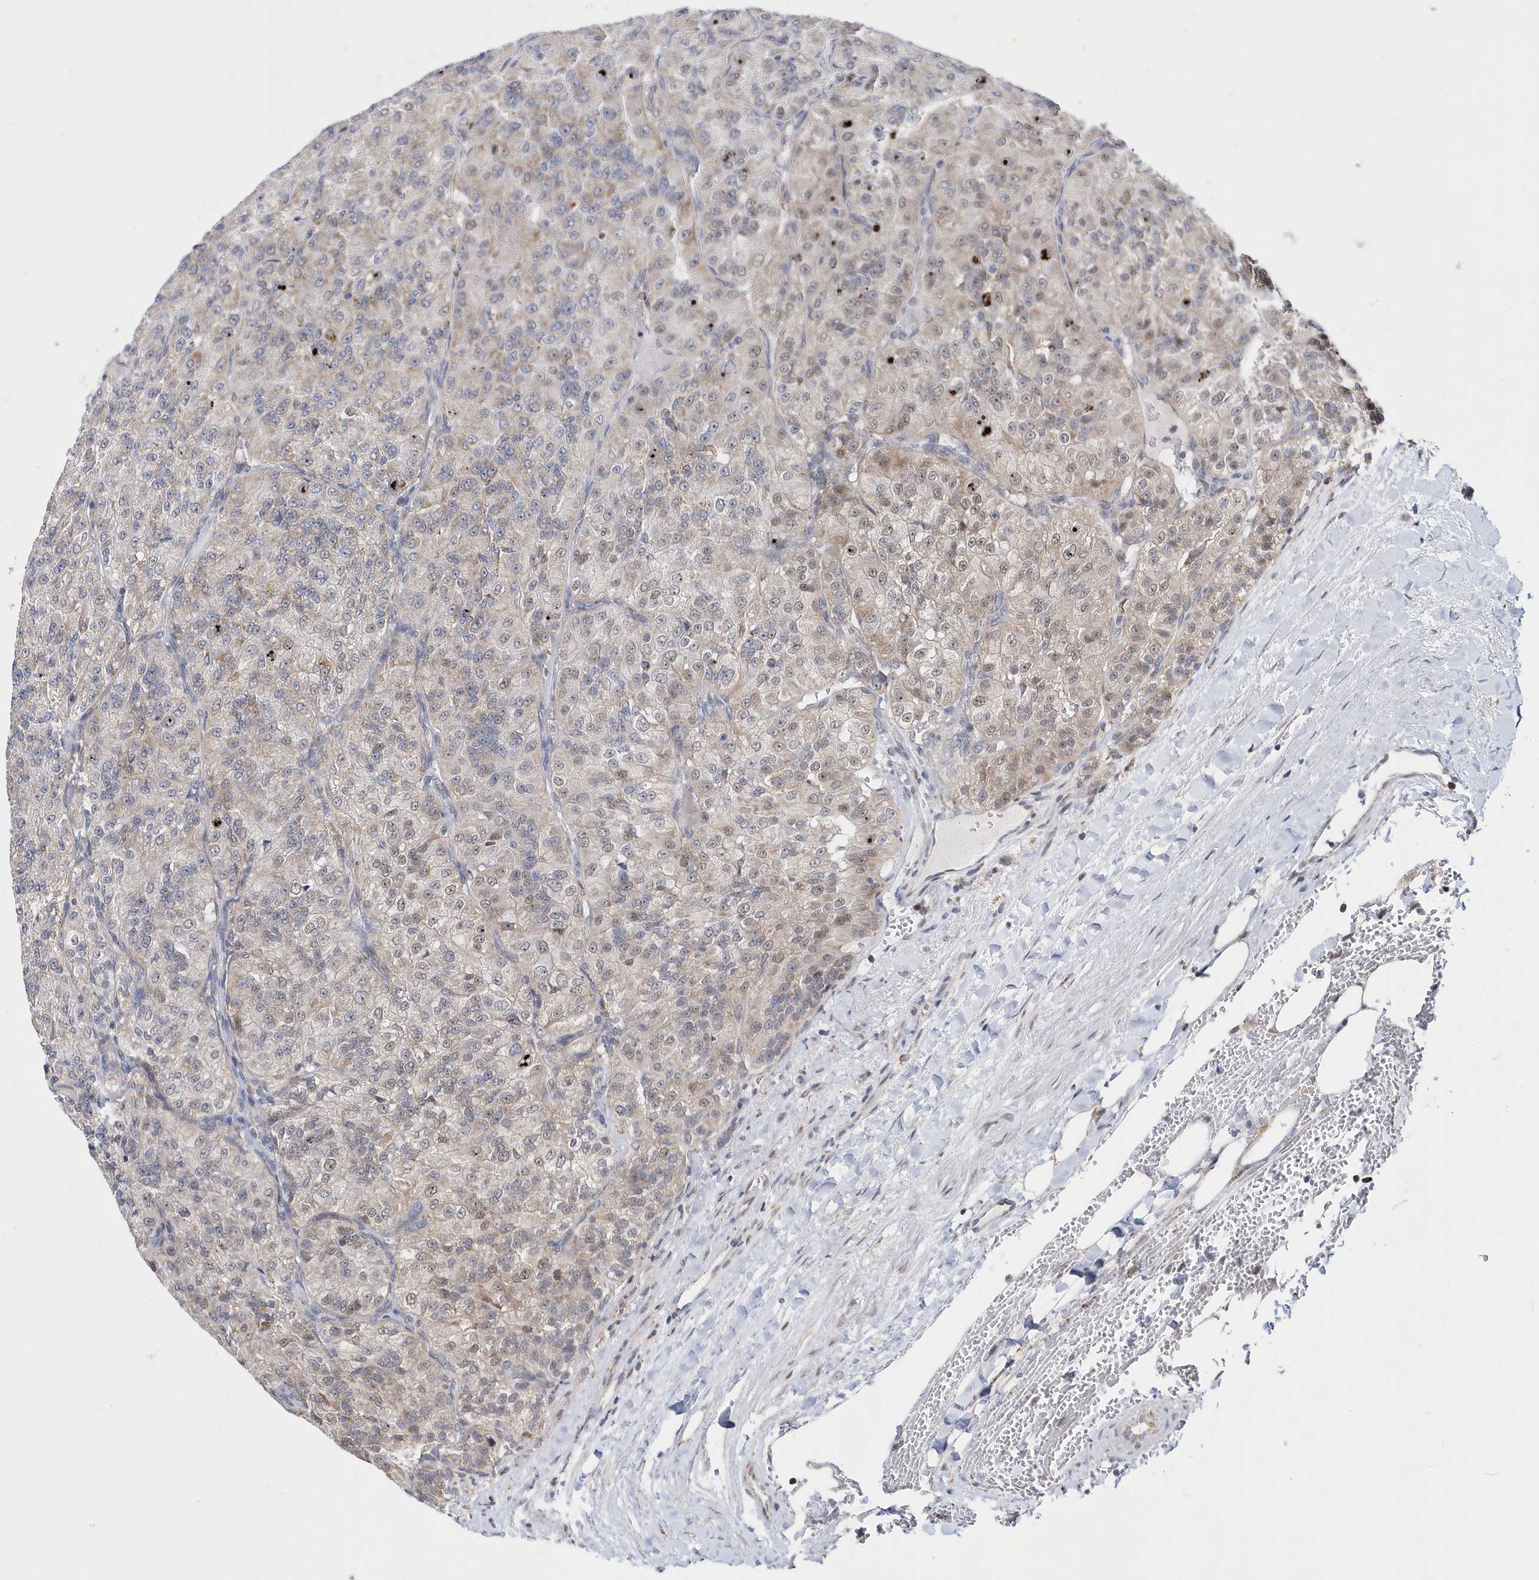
{"staining": {"intensity": "weak", "quantity": "<25%", "location": "cytoplasmic/membranous"}, "tissue": "renal cancer", "cell_type": "Tumor cells", "image_type": "cancer", "snomed": [{"axis": "morphology", "description": "Adenocarcinoma, NOS"}, {"axis": "topography", "description": "Kidney"}], "caption": "Renal adenocarcinoma stained for a protein using IHC exhibits no positivity tumor cells.", "gene": "SPATA5", "patient": {"sex": "female", "age": 63}}